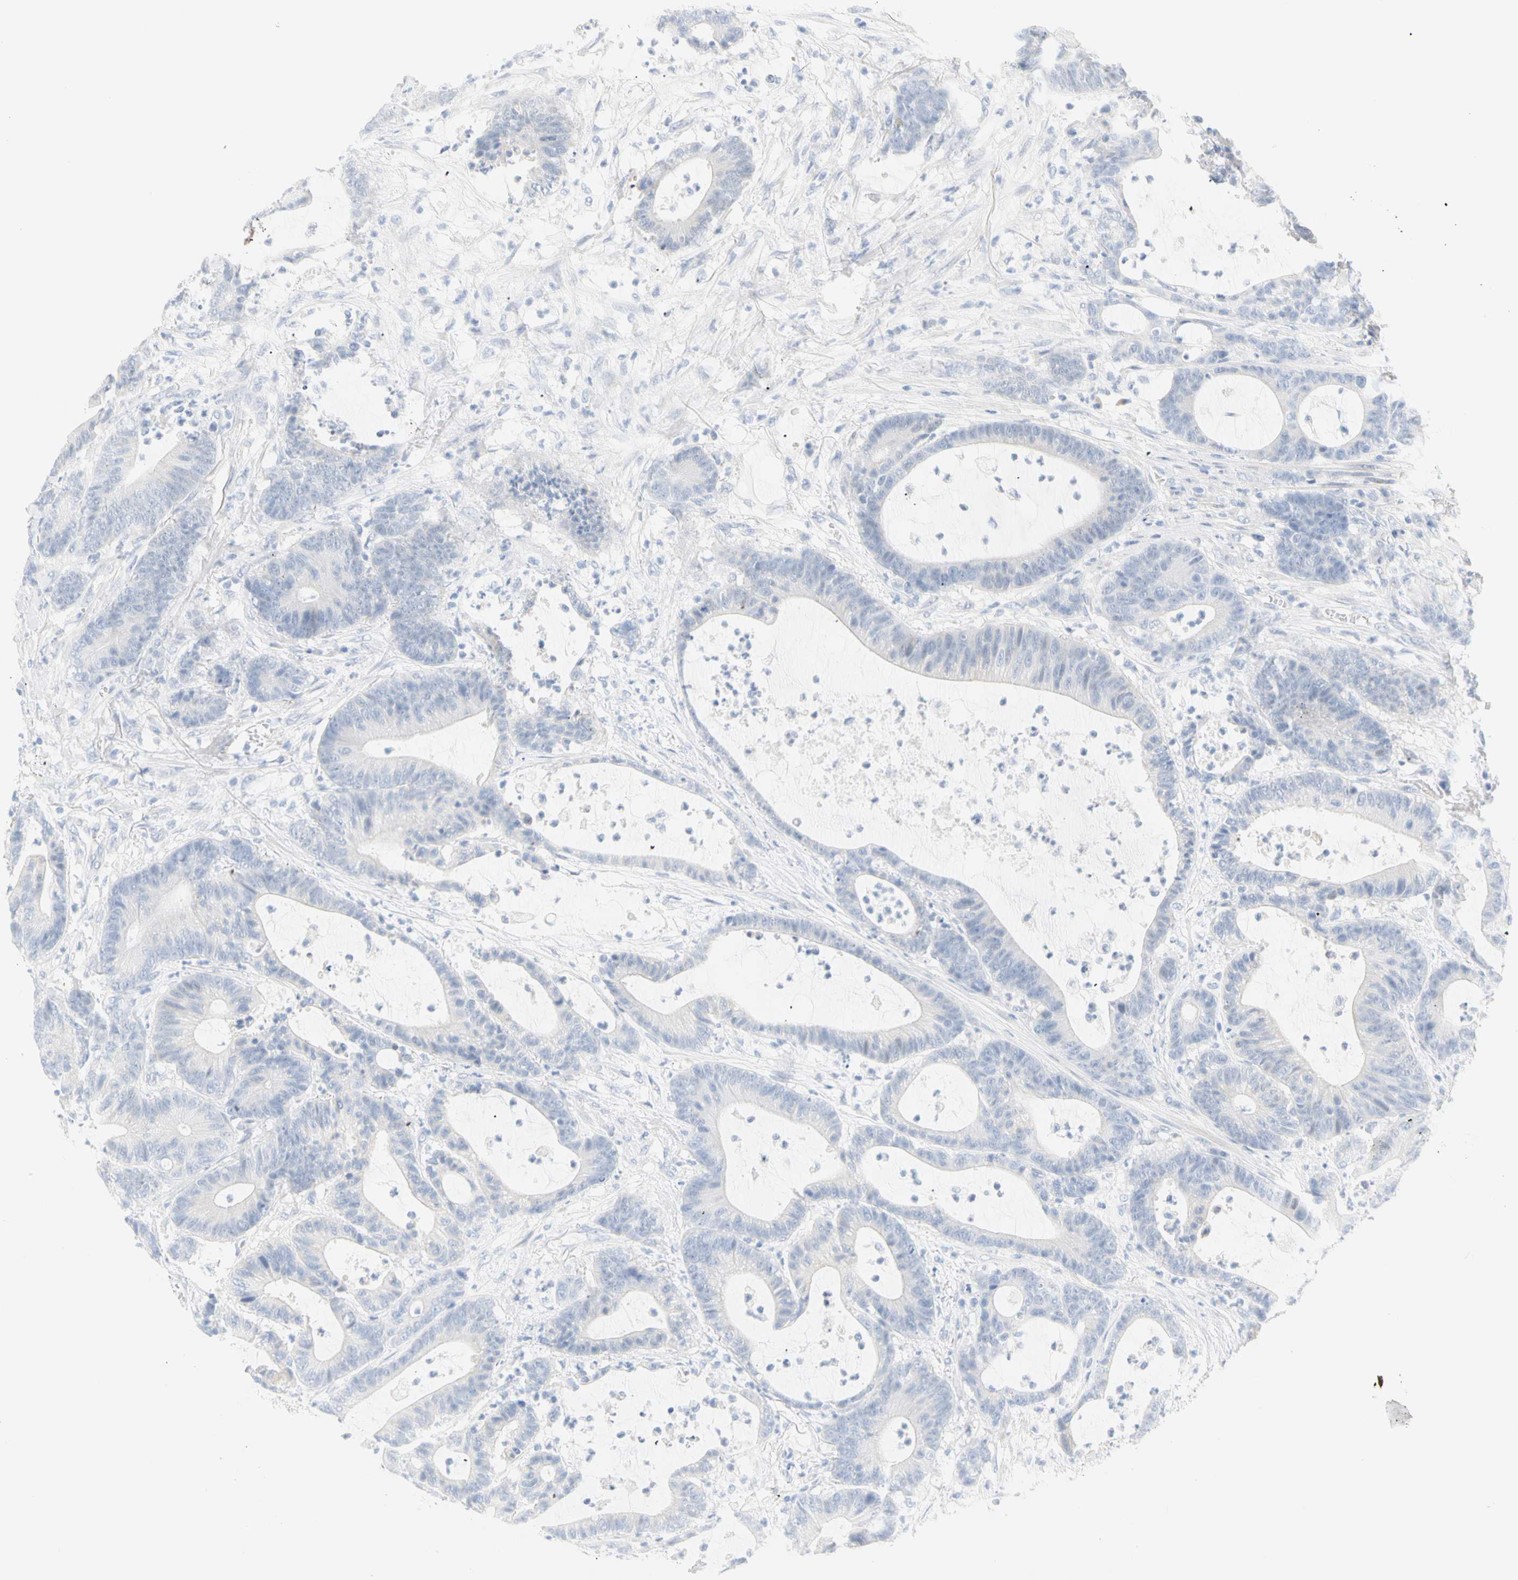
{"staining": {"intensity": "negative", "quantity": "none", "location": "none"}, "tissue": "colorectal cancer", "cell_type": "Tumor cells", "image_type": "cancer", "snomed": [{"axis": "morphology", "description": "Adenocarcinoma, NOS"}, {"axis": "topography", "description": "Colon"}], "caption": "Immunohistochemistry histopathology image of colorectal cancer (adenocarcinoma) stained for a protein (brown), which exhibits no expression in tumor cells. Nuclei are stained in blue.", "gene": "SELENBP1", "patient": {"sex": "female", "age": 84}}